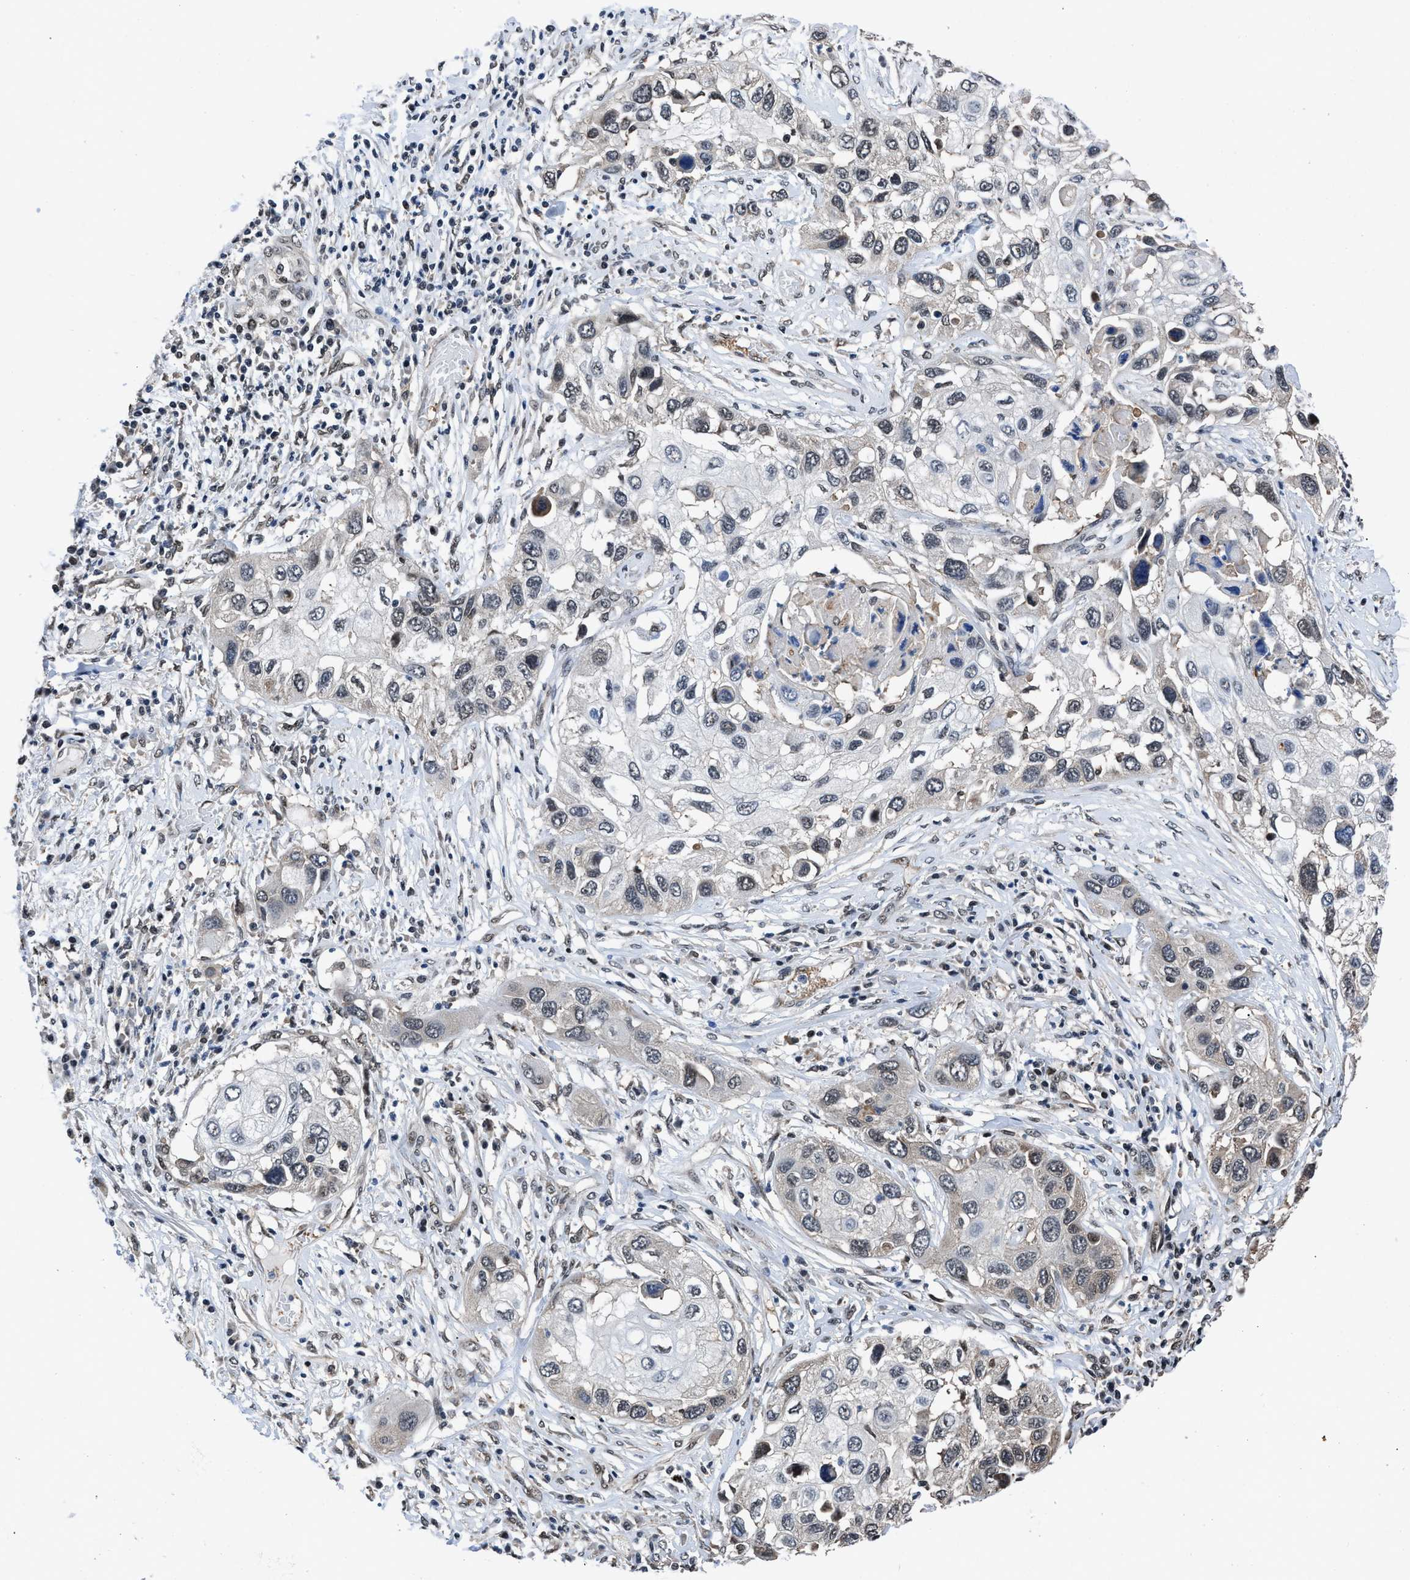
{"staining": {"intensity": "moderate", "quantity": "<25%", "location": "nuclear"}, "tissue": "lung cancer", "cell_type": "Tumor cells", "image_type": "cancer", "snomed": [{"axis": "morphology", "description": "Squamous cell carcinoma, NOS"}, {"axis": "topography", "description": "Lung"}], "caption": "Brown immunohistochemical staining in lung cancer shows moderate nuclear staining in about <25% of tumor cells.", "gene": "HNRNPH2", "patient": {"sex": "male", "age": 71}}